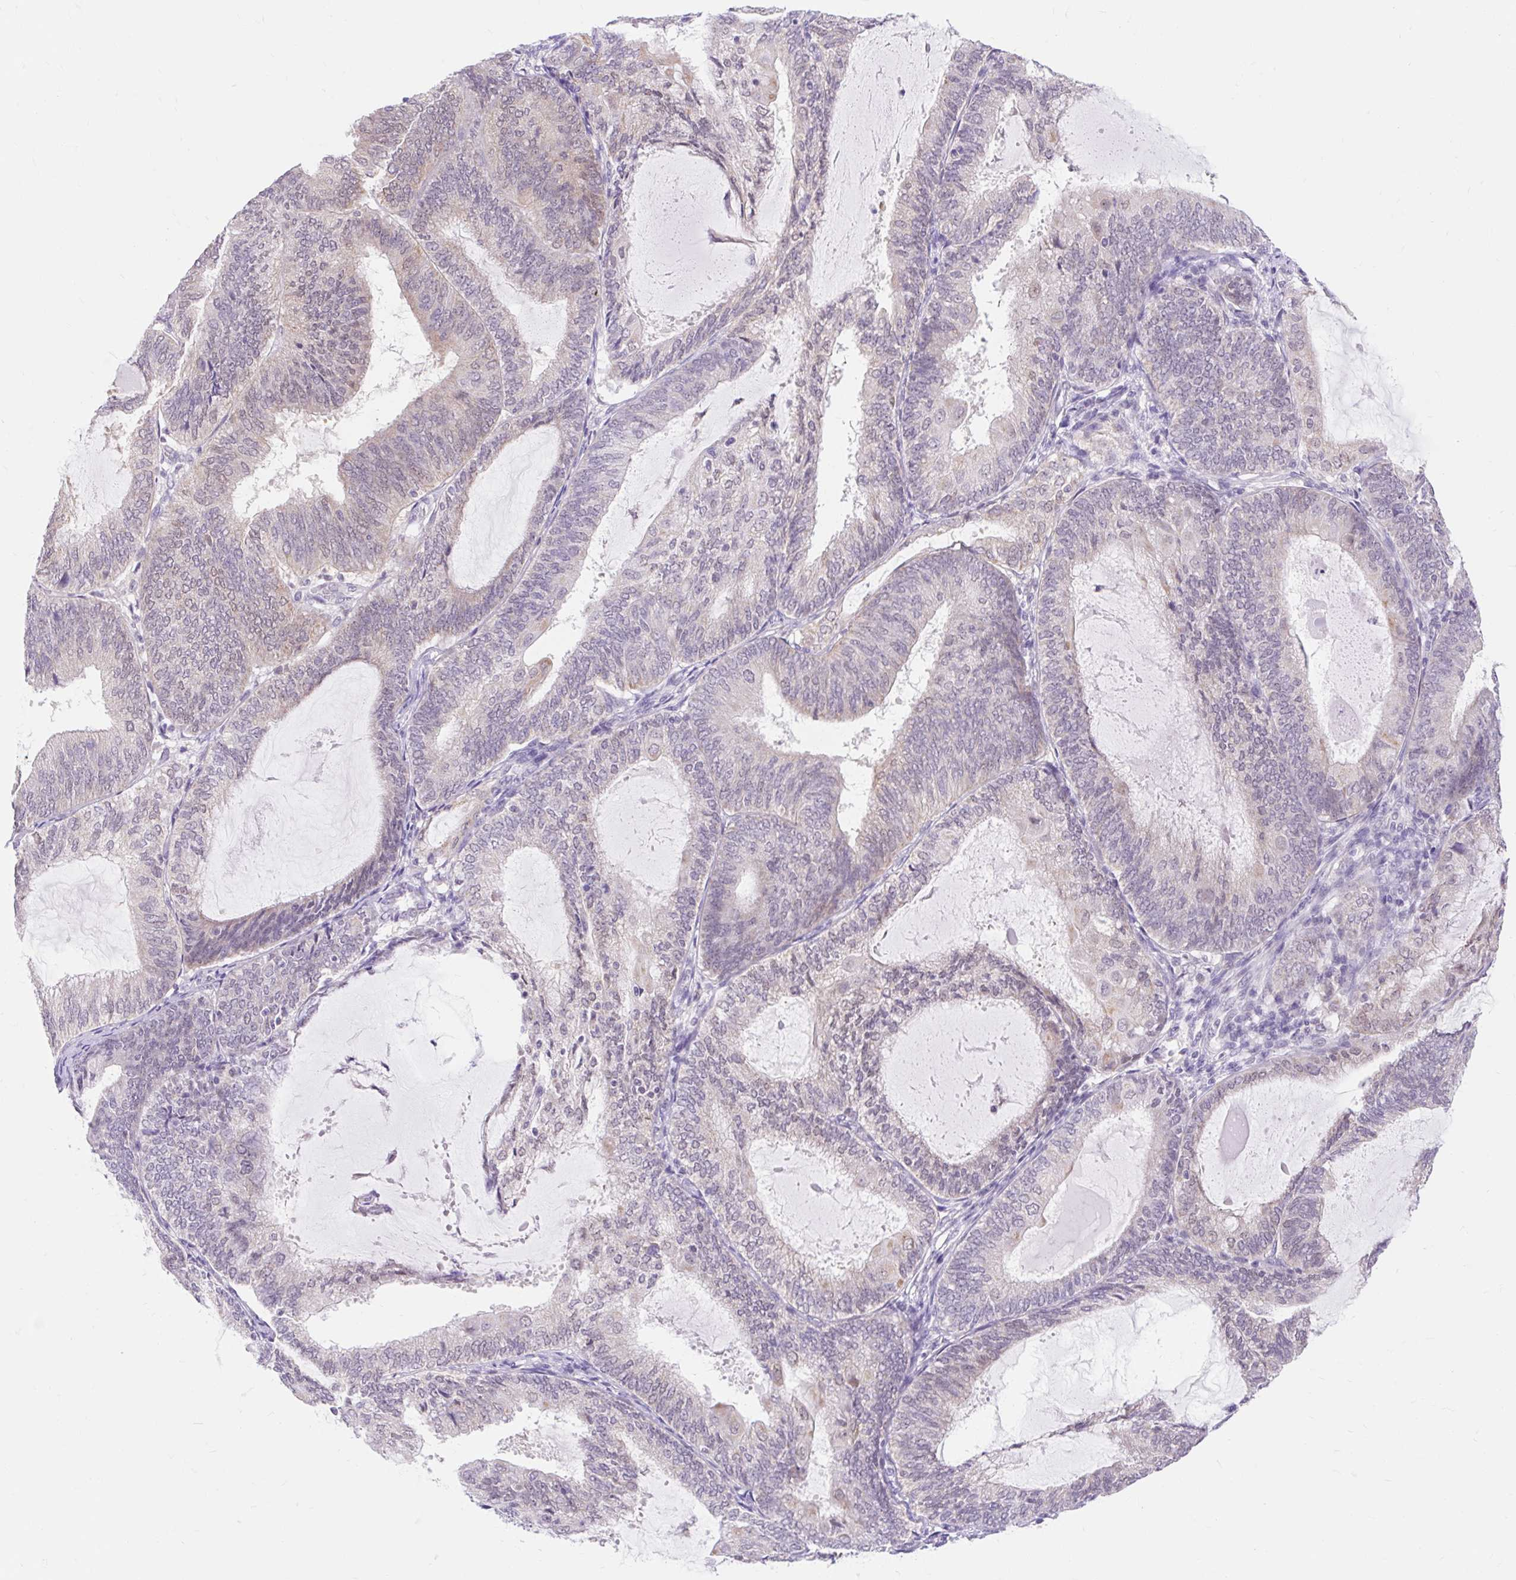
{"staining": {"intensity": "weak", "quantity": "<25%", "location": "nuclear"}, "tissue": "endometrial cancer", "cell_type": "Tumor cells", "image_type": "cancer", "snomed": [{"axis": "morphology", "description": "Adenocarcinoma, NOS"}, {"axis": "topography", "description": "Endometrium"}], "caption": "Immunohistochemistry (IHC) of human adenocarcinoma (endometrial) exhibits no expression in tumor cells.", "gene": "ITPK1", "patient": {"sex": "female", "age": 81}}